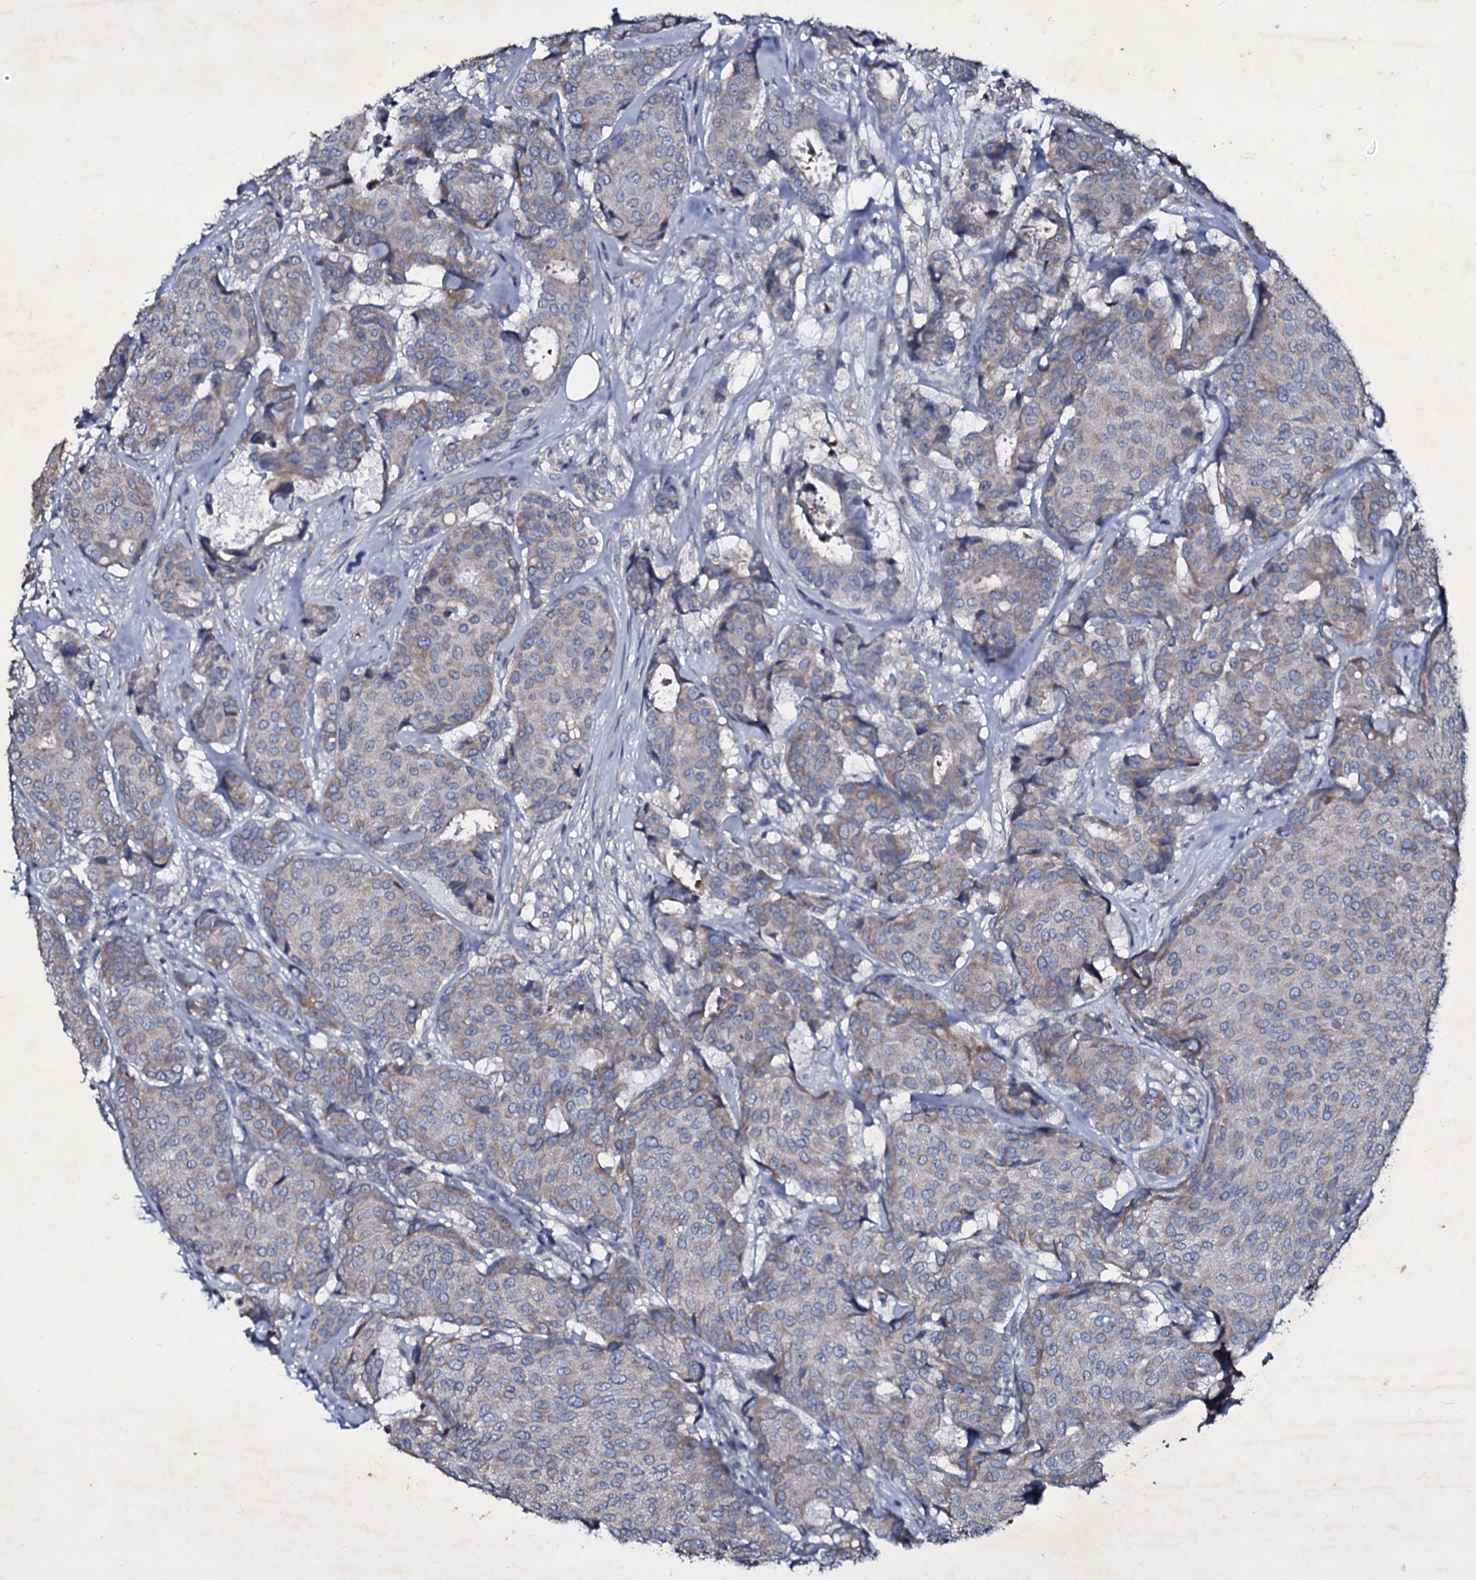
{"staining": {"intensity": "weak", "quantity": "<25%", "location": "cytoplasmic/membranous"}, "tissue": "breast cancer", "cell_type": "Tumor cells", "image_type": "cancer", "snomed": [{"axis": "morphology", "description": "Duct carcinoma"}, {"axis": "topography", "description": "Breast"}], "caption": "Immunohistochemical staining of breast cancer (invasive ductal carcinoma) reveals no significant positivity in tumor cells.", "gene": "SELENOT", "patient": {"sex": "female", "age": 75}}